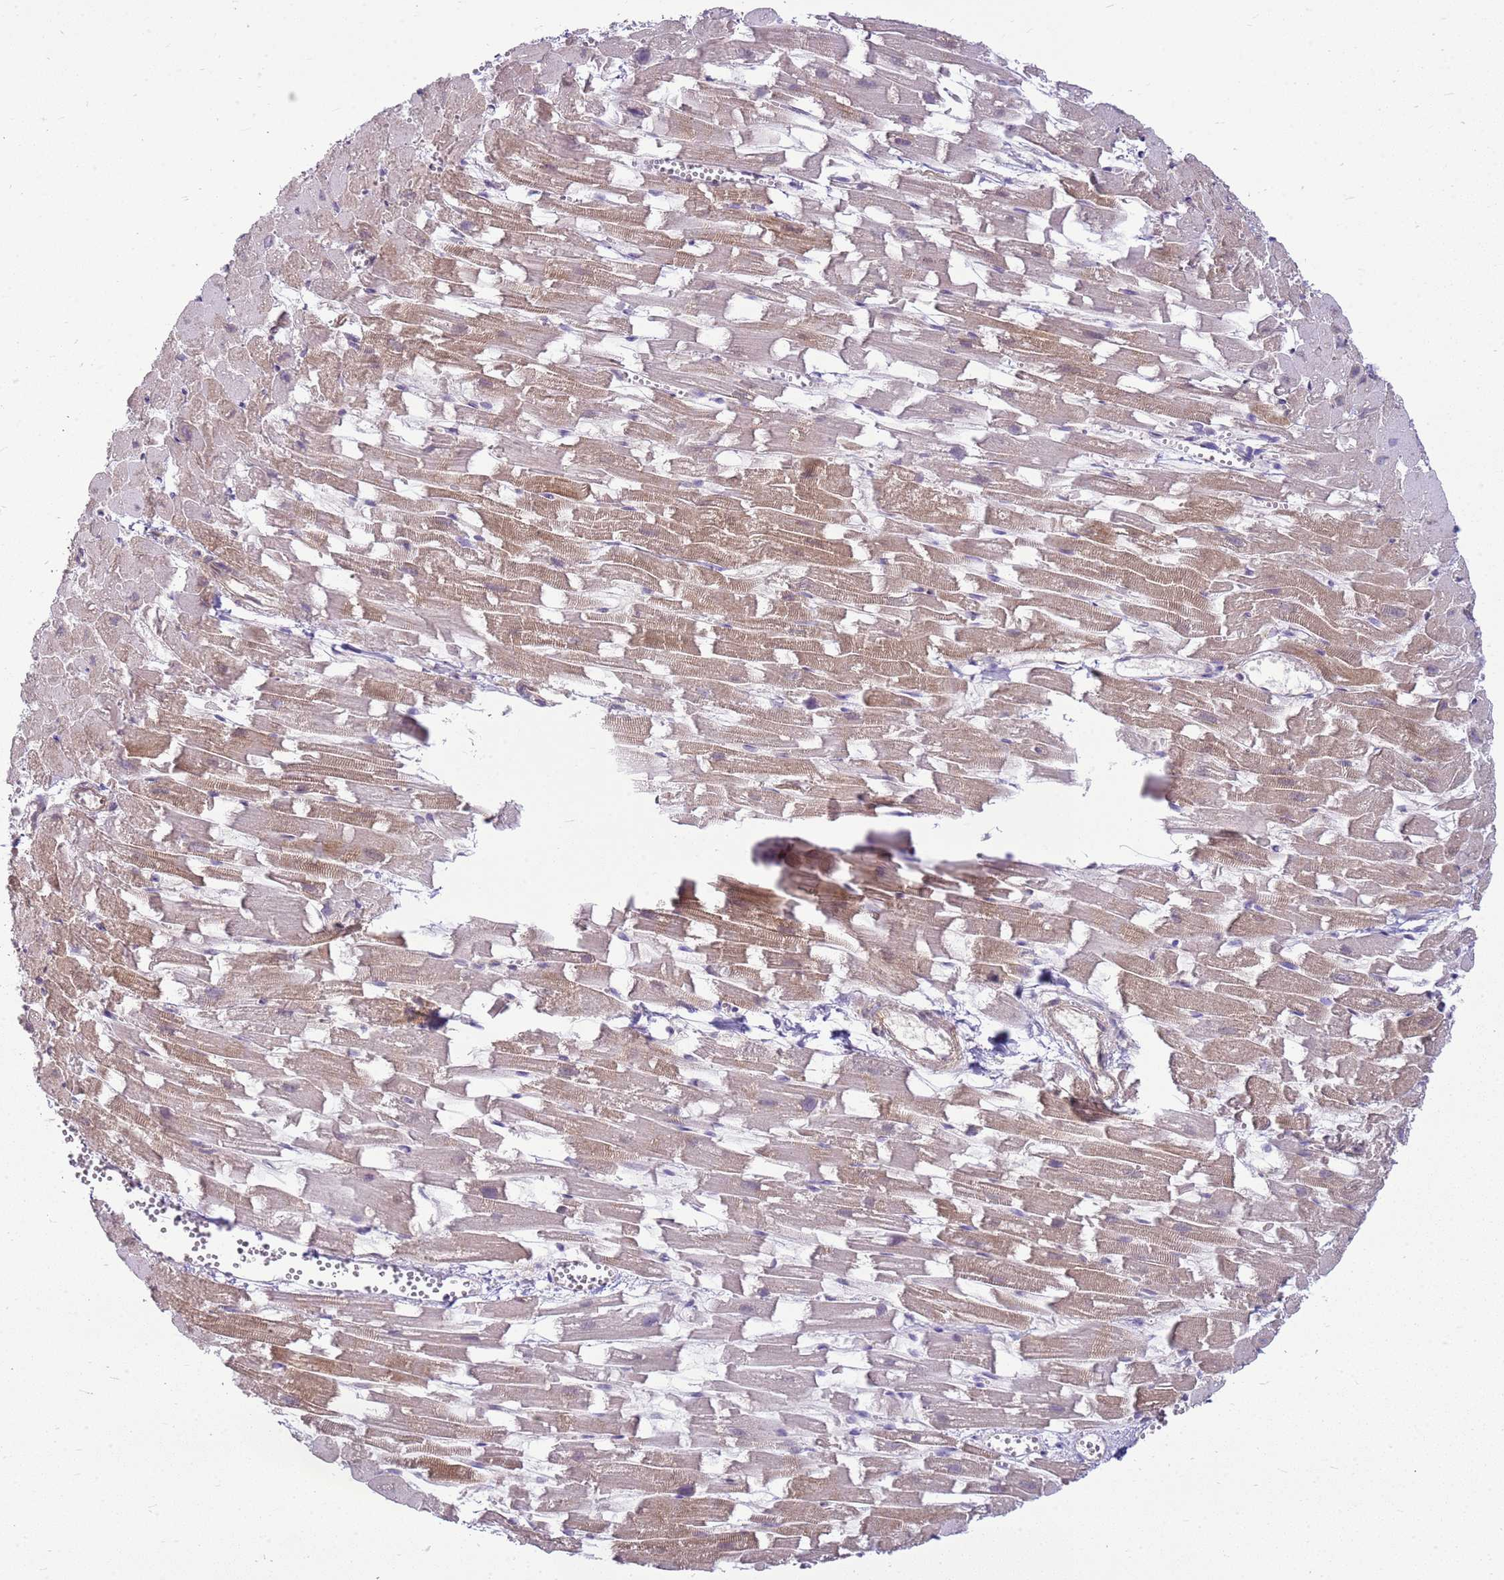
{"staining": {"intensity": "moderate", "quantity": ">75%", "location": "cytoplasmic/membranous"}, "tissue": "heart muscle", "cell_type": "Cardiomyocytes", "image_type": "normal", "snomed": [{"axis": "morphology", "description": "Normal tissue, NOS"}, {"axis": "topography", "description": "Heart"}], "caption": "The photomicrograph exhibits immunohistochemical staining of benign heart muscle. There is moderate cytoplasmic/membranous positivity is present in about >75% of cardiomyocytes.", "gene": "HSPB1", "patient": {"sex": "female", "age": 64}}